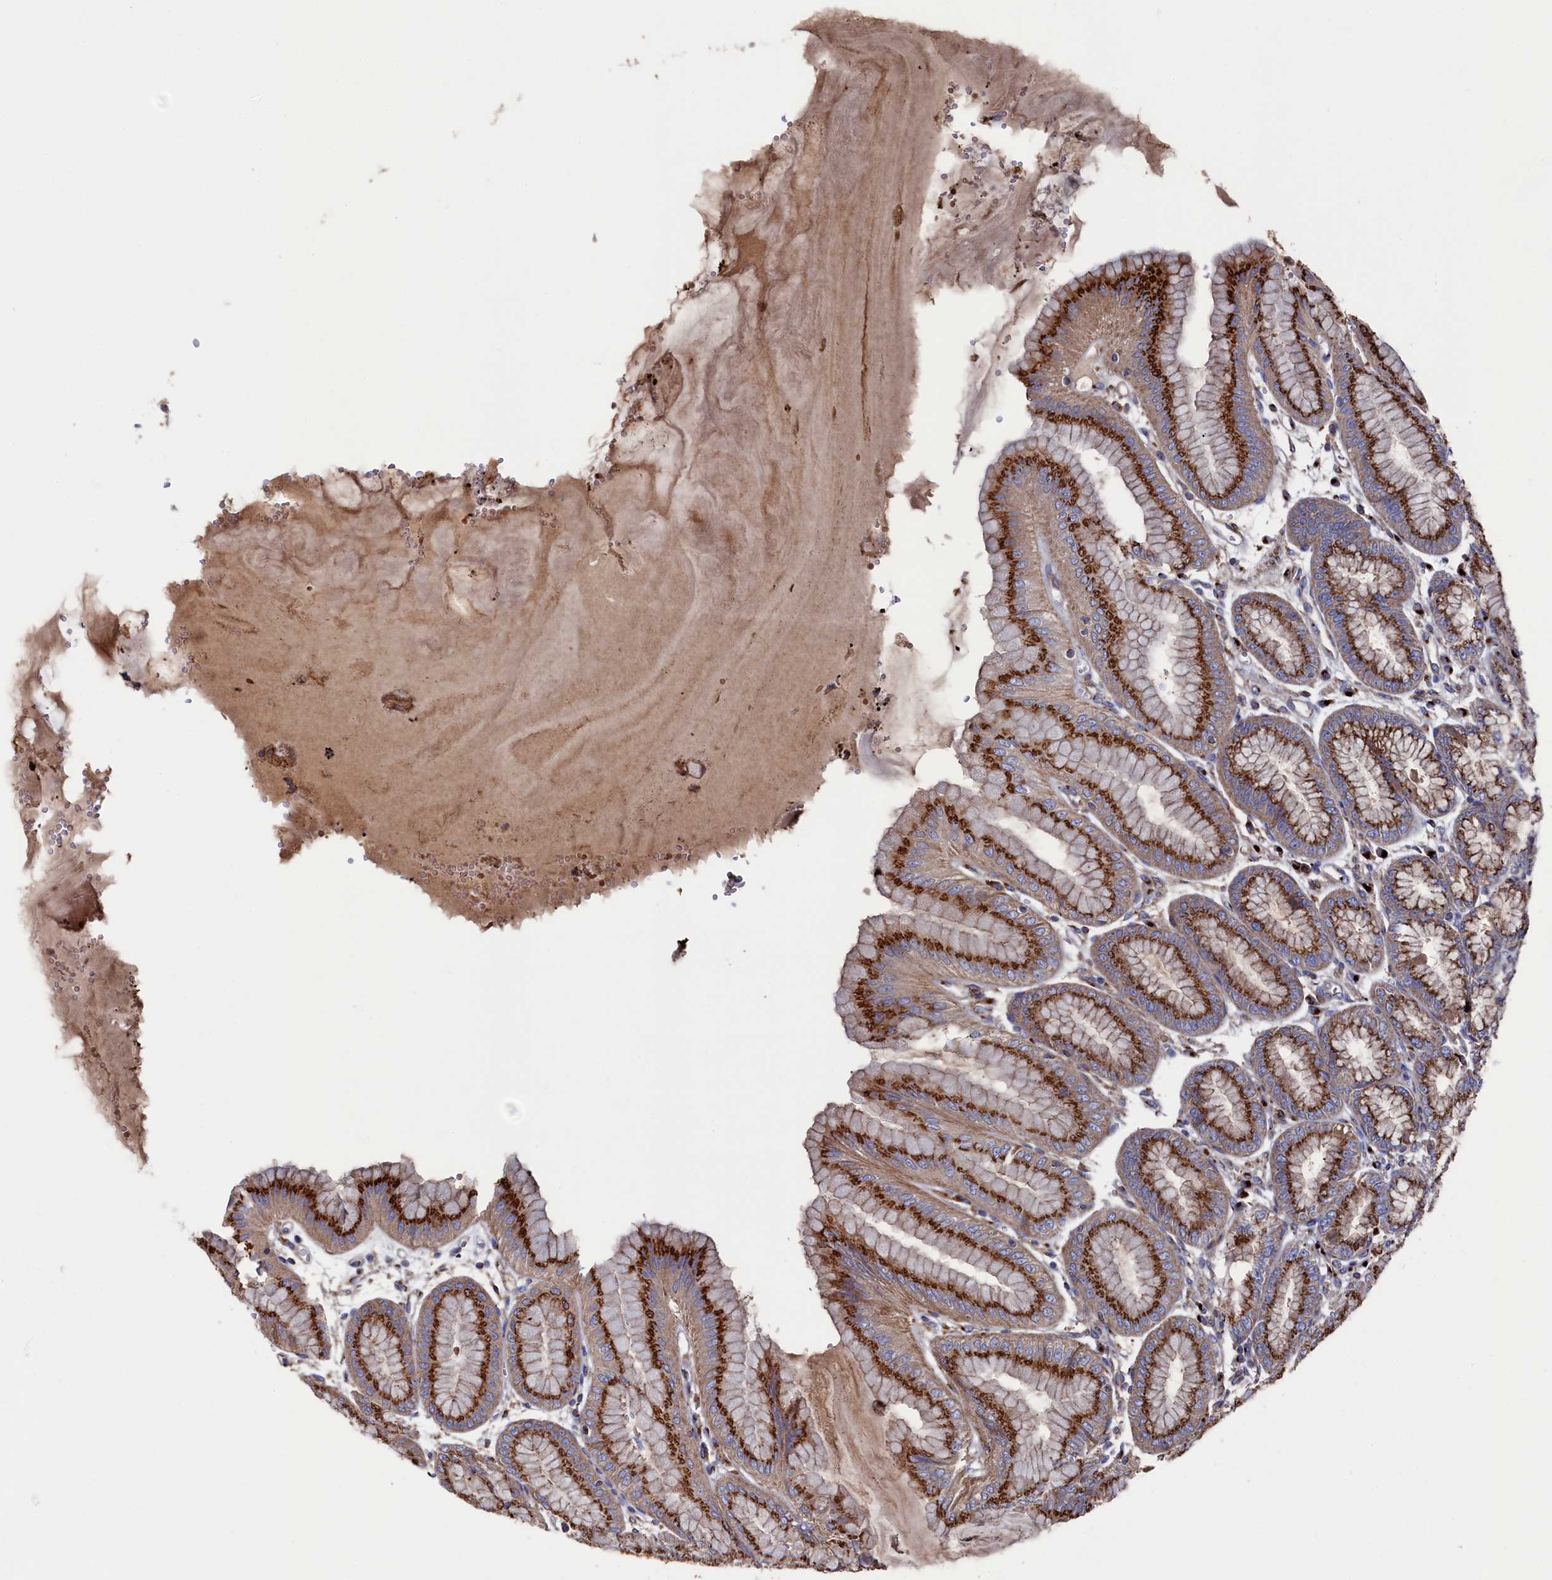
{"staining": {"intensity": "strong", "quantity": ">75%", "location": "cytoplasmic/membranous"}, "tissue": "stomach", "cell_type": "Glandular cells", "image_type": "normal", "snomed": [{"axis": "morphology", "description": "Normal tissue, NOS"}, {"axis": "topography", "description": "Stomach, lower"}], "caption": "Glandular cells show strong cytoplasmic/membranous staining in about >75% of cells in unremarkable stomach.", "gene": "PRRC1", "patient": {"sex": "male", "age": 71}}